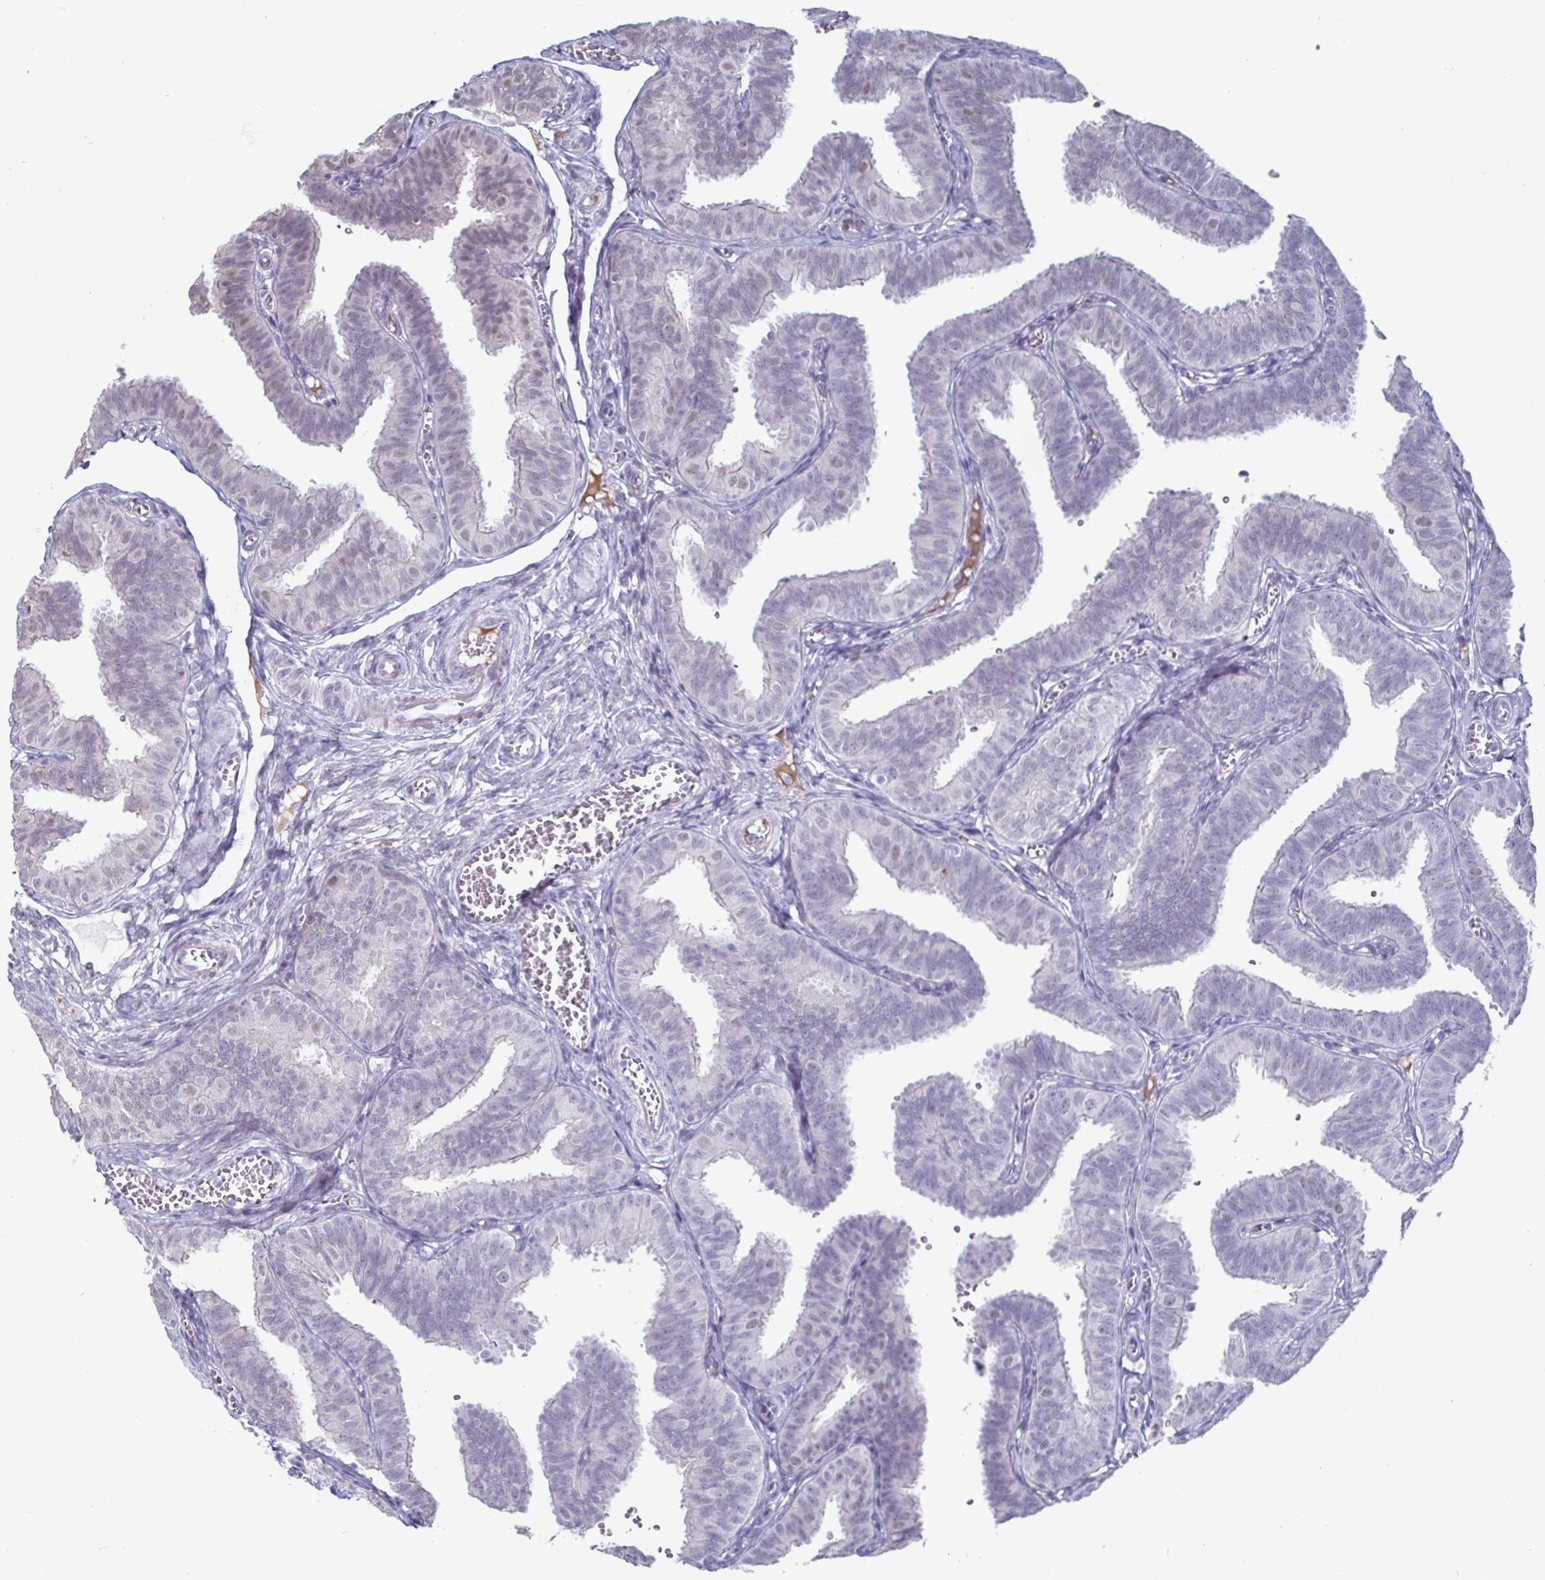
{"staining": {"intensity": "negative", "quantity": "none", "location": "none"}, "tissue": "fallopian tube", "cell_type": "Glandular cells", "image_type": "normal", "snomed": [{"axis": "morphology", "description": "Normal tissue, NOS"}, {"axis": "topography", "description": "Fallopian tube"}], "caption": "Immunohistochemistry of normal fallopian tube displays no expression in glandular cells.", "gene": "OOSP2", "patient": {"sex": "female", "age": 25}}